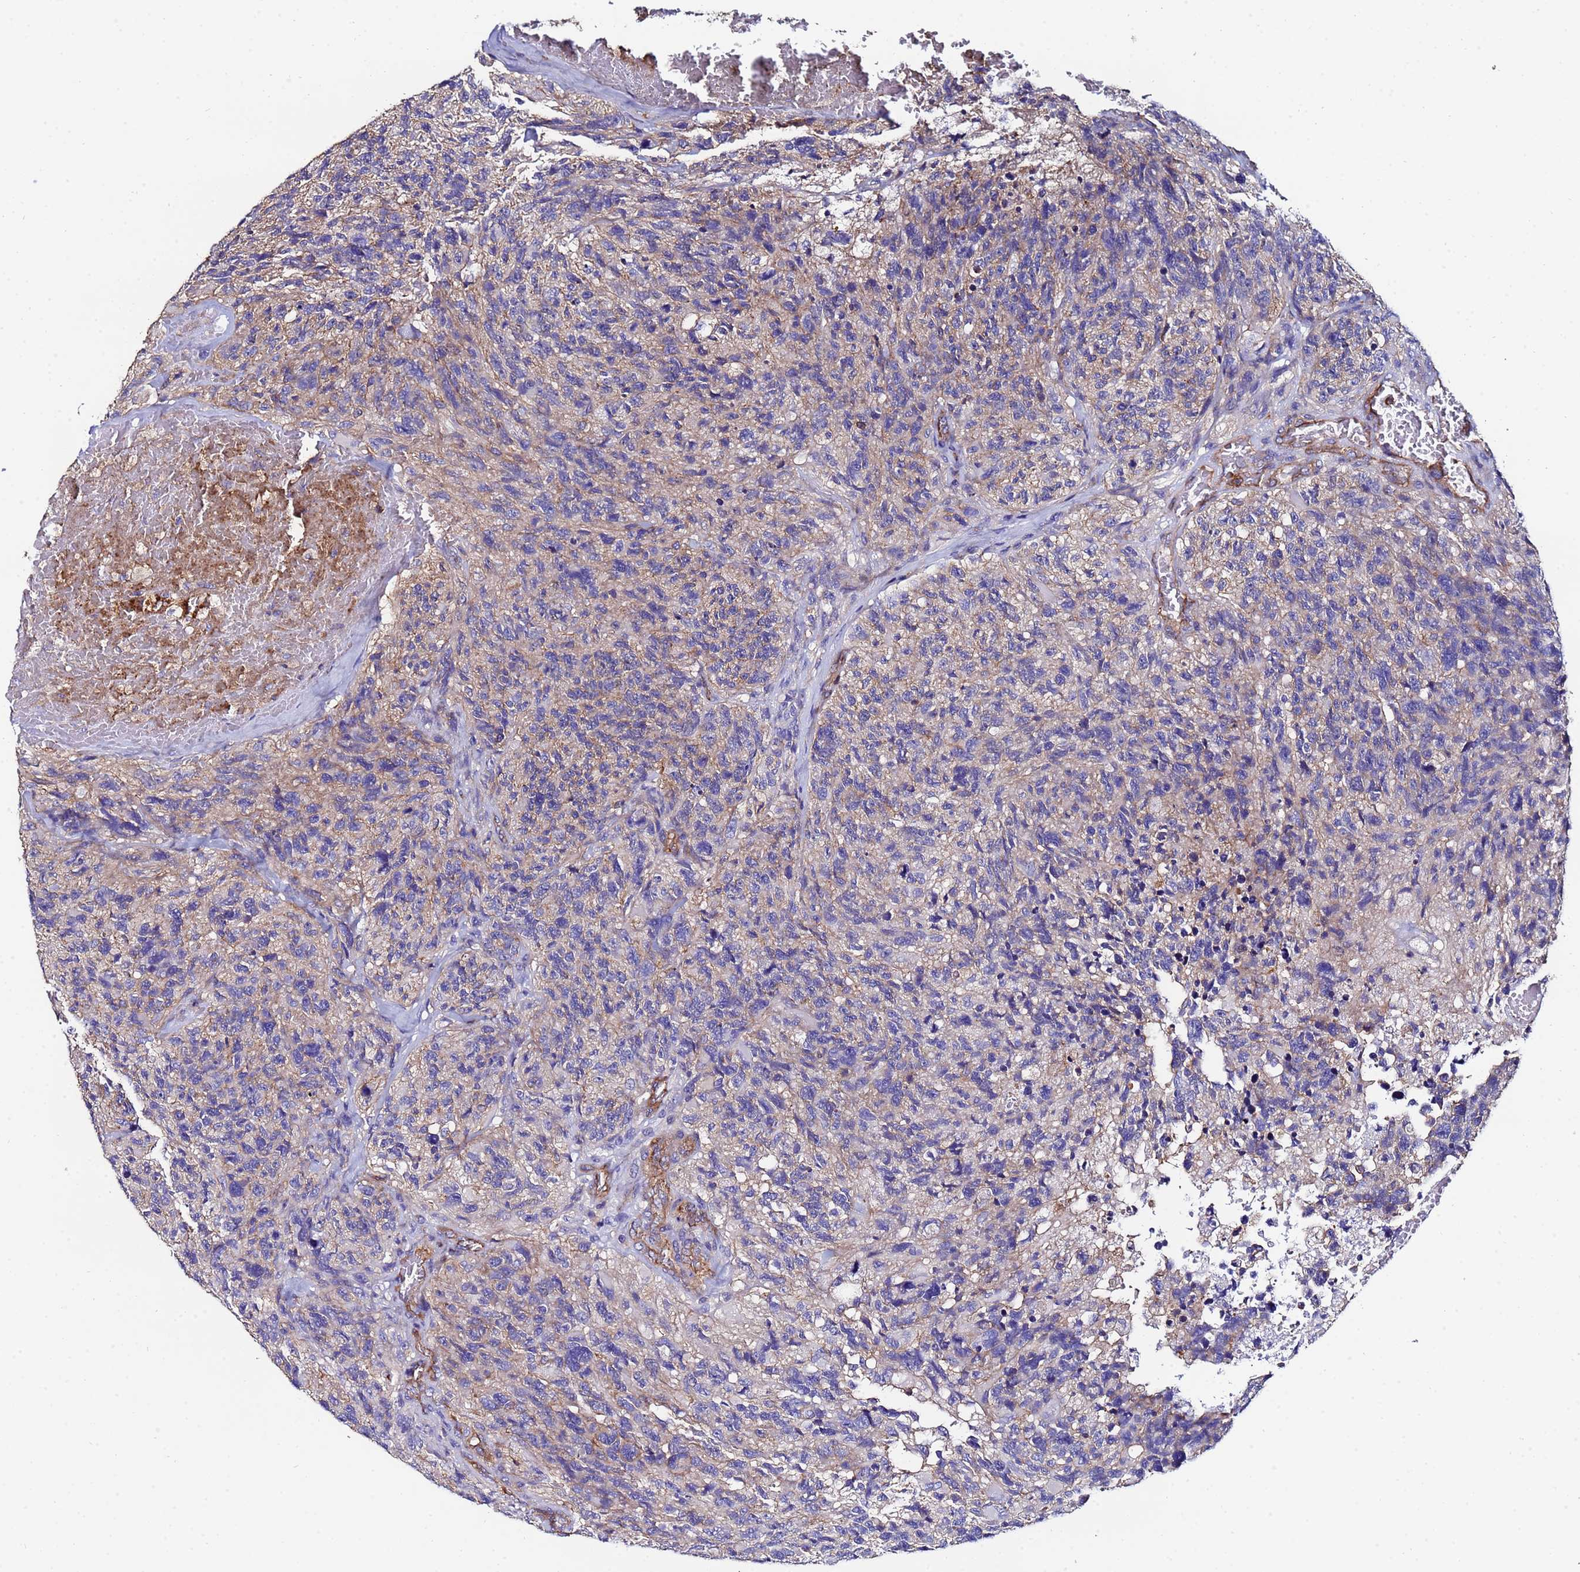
{"staining": {"intensity": "negative", "quantity": "none", "location": "none"}, "tissue": "glioma", "cell_type": "Tumor cells", "image_type": "cancer", "snomed": [{"axis": "morphology", "description": "Glioma, malignant, High grade"}, {"axis": "topography", "description": "Brain"}], "caption": "This is an IHC image of glioma. There is no expression in tumor cells.", "gene": "POTEE", "patient": {"sex": "male", "age": 69}}